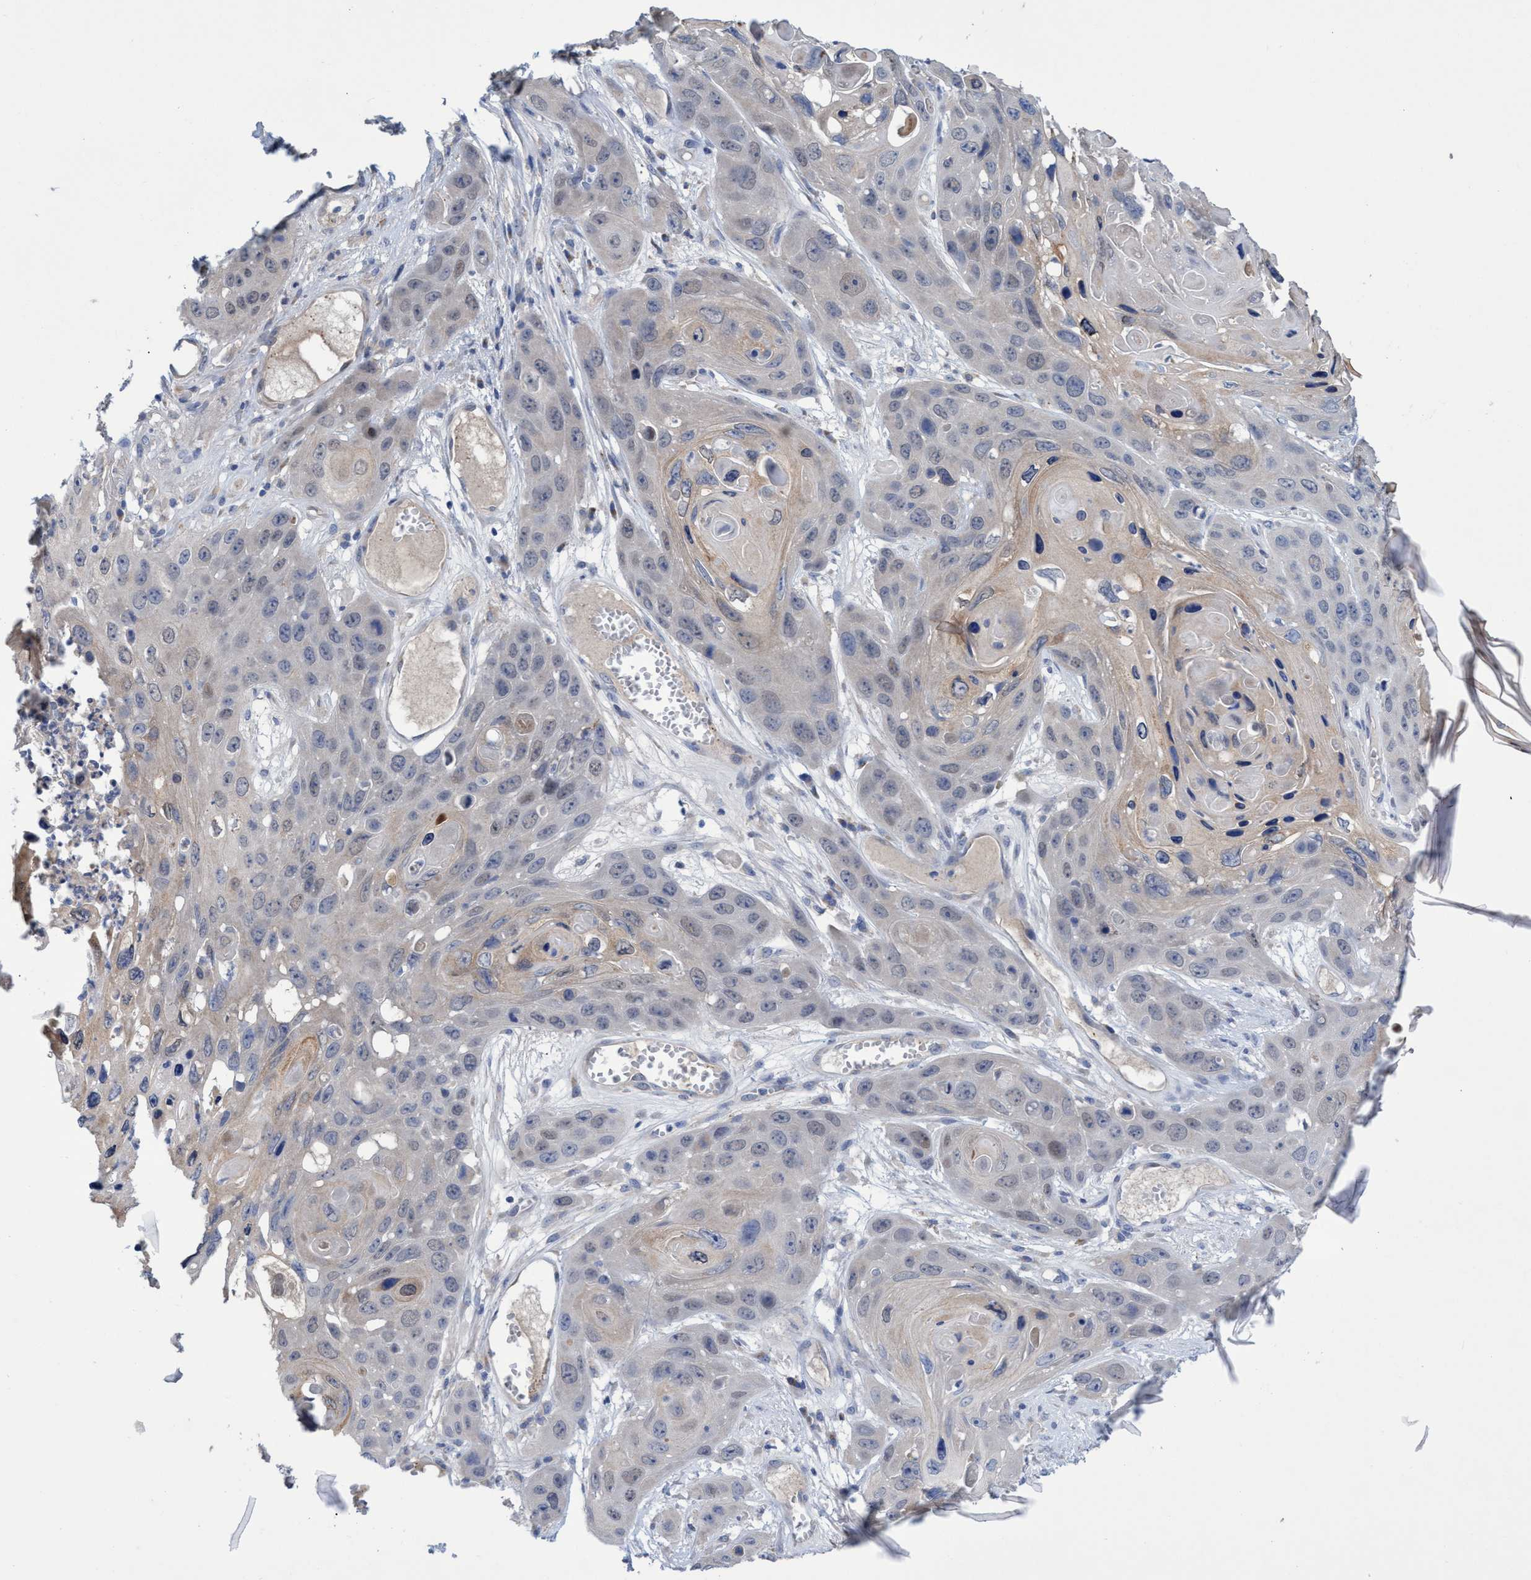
{"staining": {"intensity": "weak", "quantity": "<25%", "location": "cytoplasmic/membranous"}, "tissue": "skin cancer", "cell_type": "Tumor cells", "image_type": "cancer", "snomed": [{"axis": "morphology", "description": "Squamous cell carcinoma, NOS"}, {"axis": "topography", "description": "Skin"}], "caption": "A micrograph of squamous cell carcinoma (skin) stained for a protein demonstrates no brown staining in tumor cells.", "gene": "SVEP1", "patient": {"sex": "male", "age": 55}}